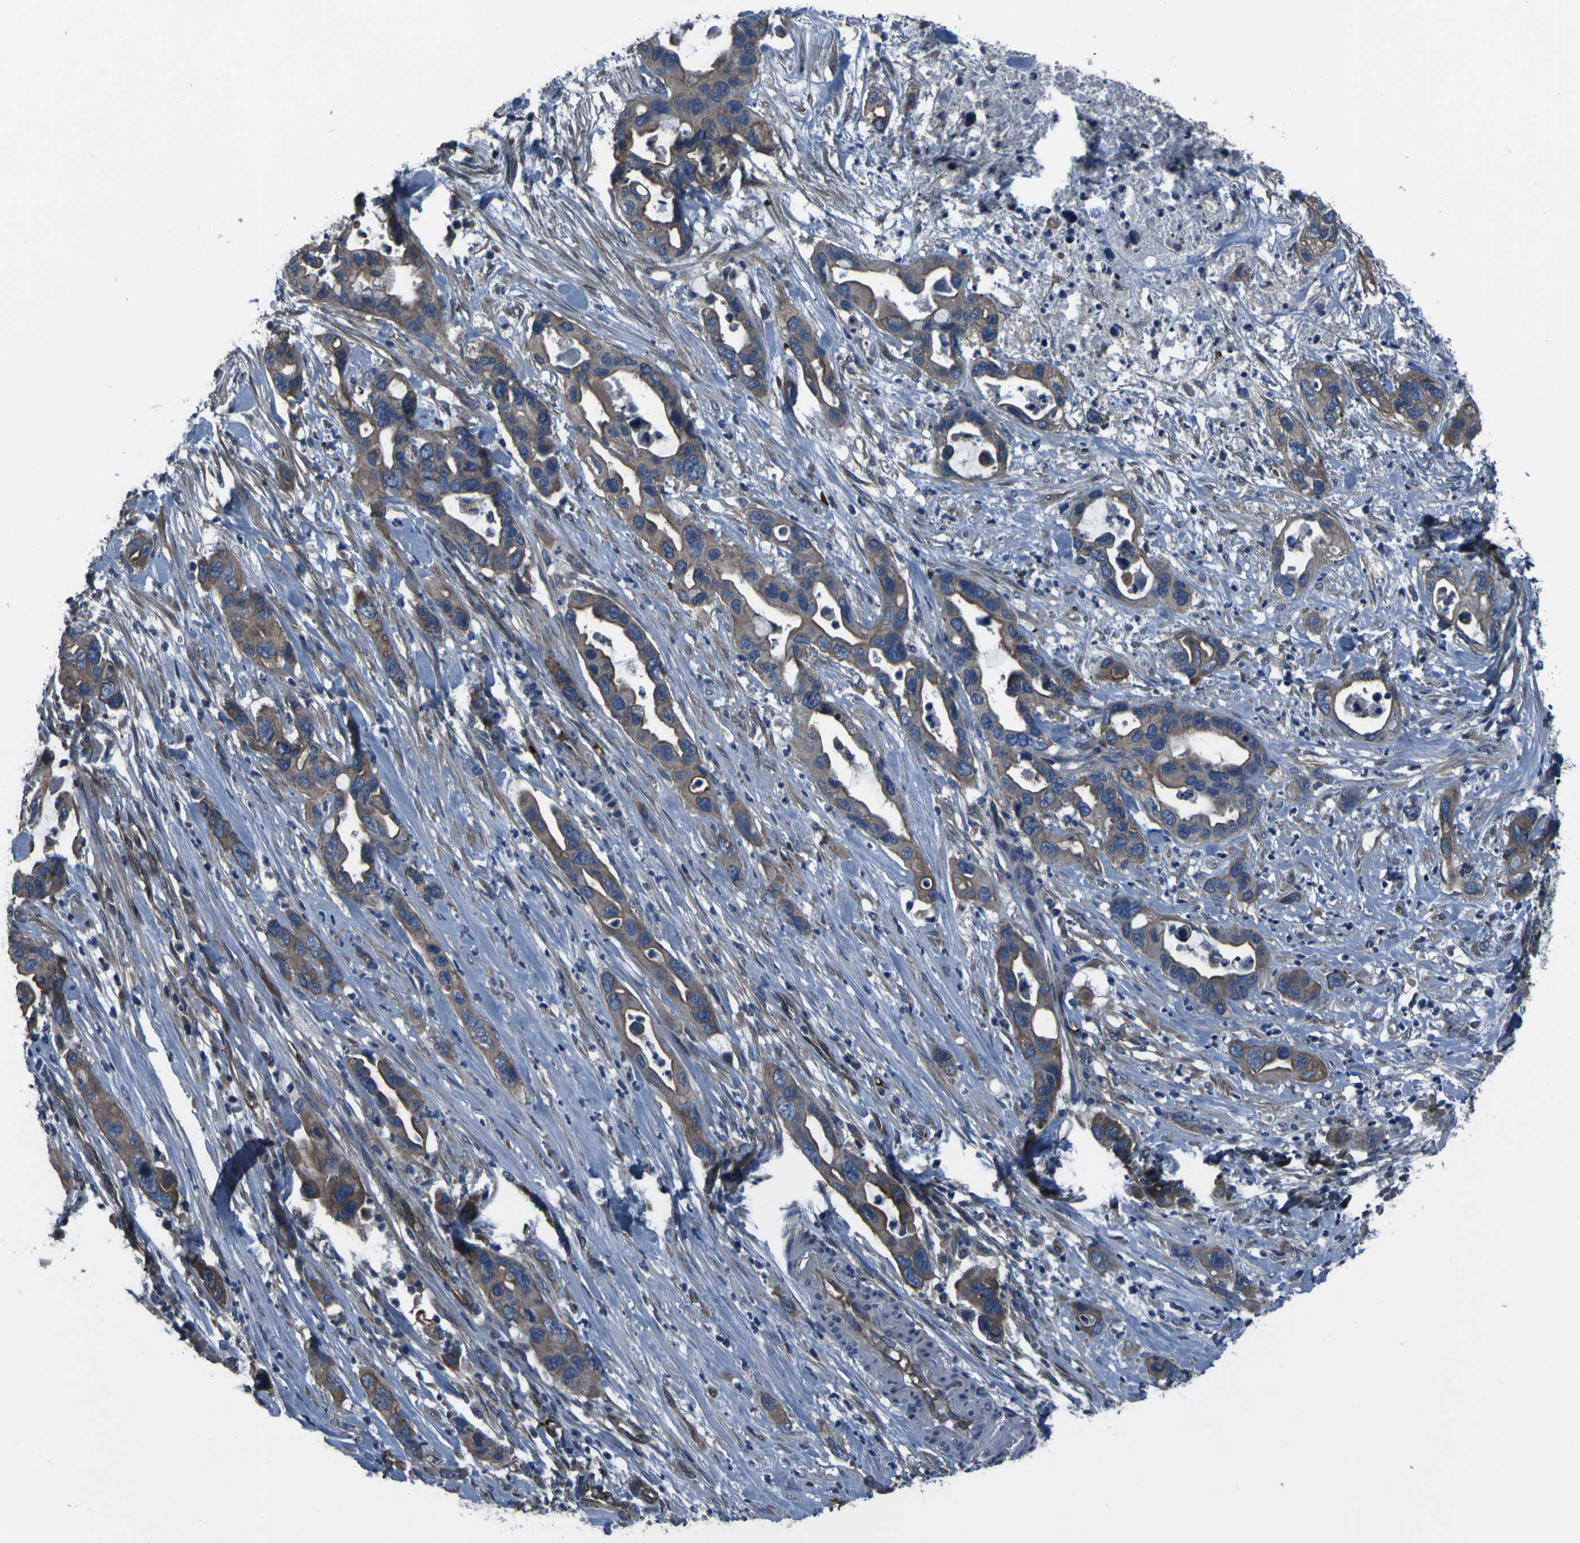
{"staining": {"intensity": "weak", "quantity": ">75%", "location": "cytoplasmic/membranous"}, "tissue": "pancreatic cancer", "cell_type": "Tumor cells", "image_type": "cancer", "snomed": [{"axis": "morphology", "description": "Adenocarcinoma, NOS"}, {"axis": "topography", "description": "Pancreas"}], "caption": "Approximately >75% of tumor cells in human adenocarcinoma (pancreatic) reveal weak cytoplasmic/membranous protein staining as visualized by brown immunohistochemical staining.", "gene": "GRAMD1A", "patient": {"sex": "female", "age": 71}}